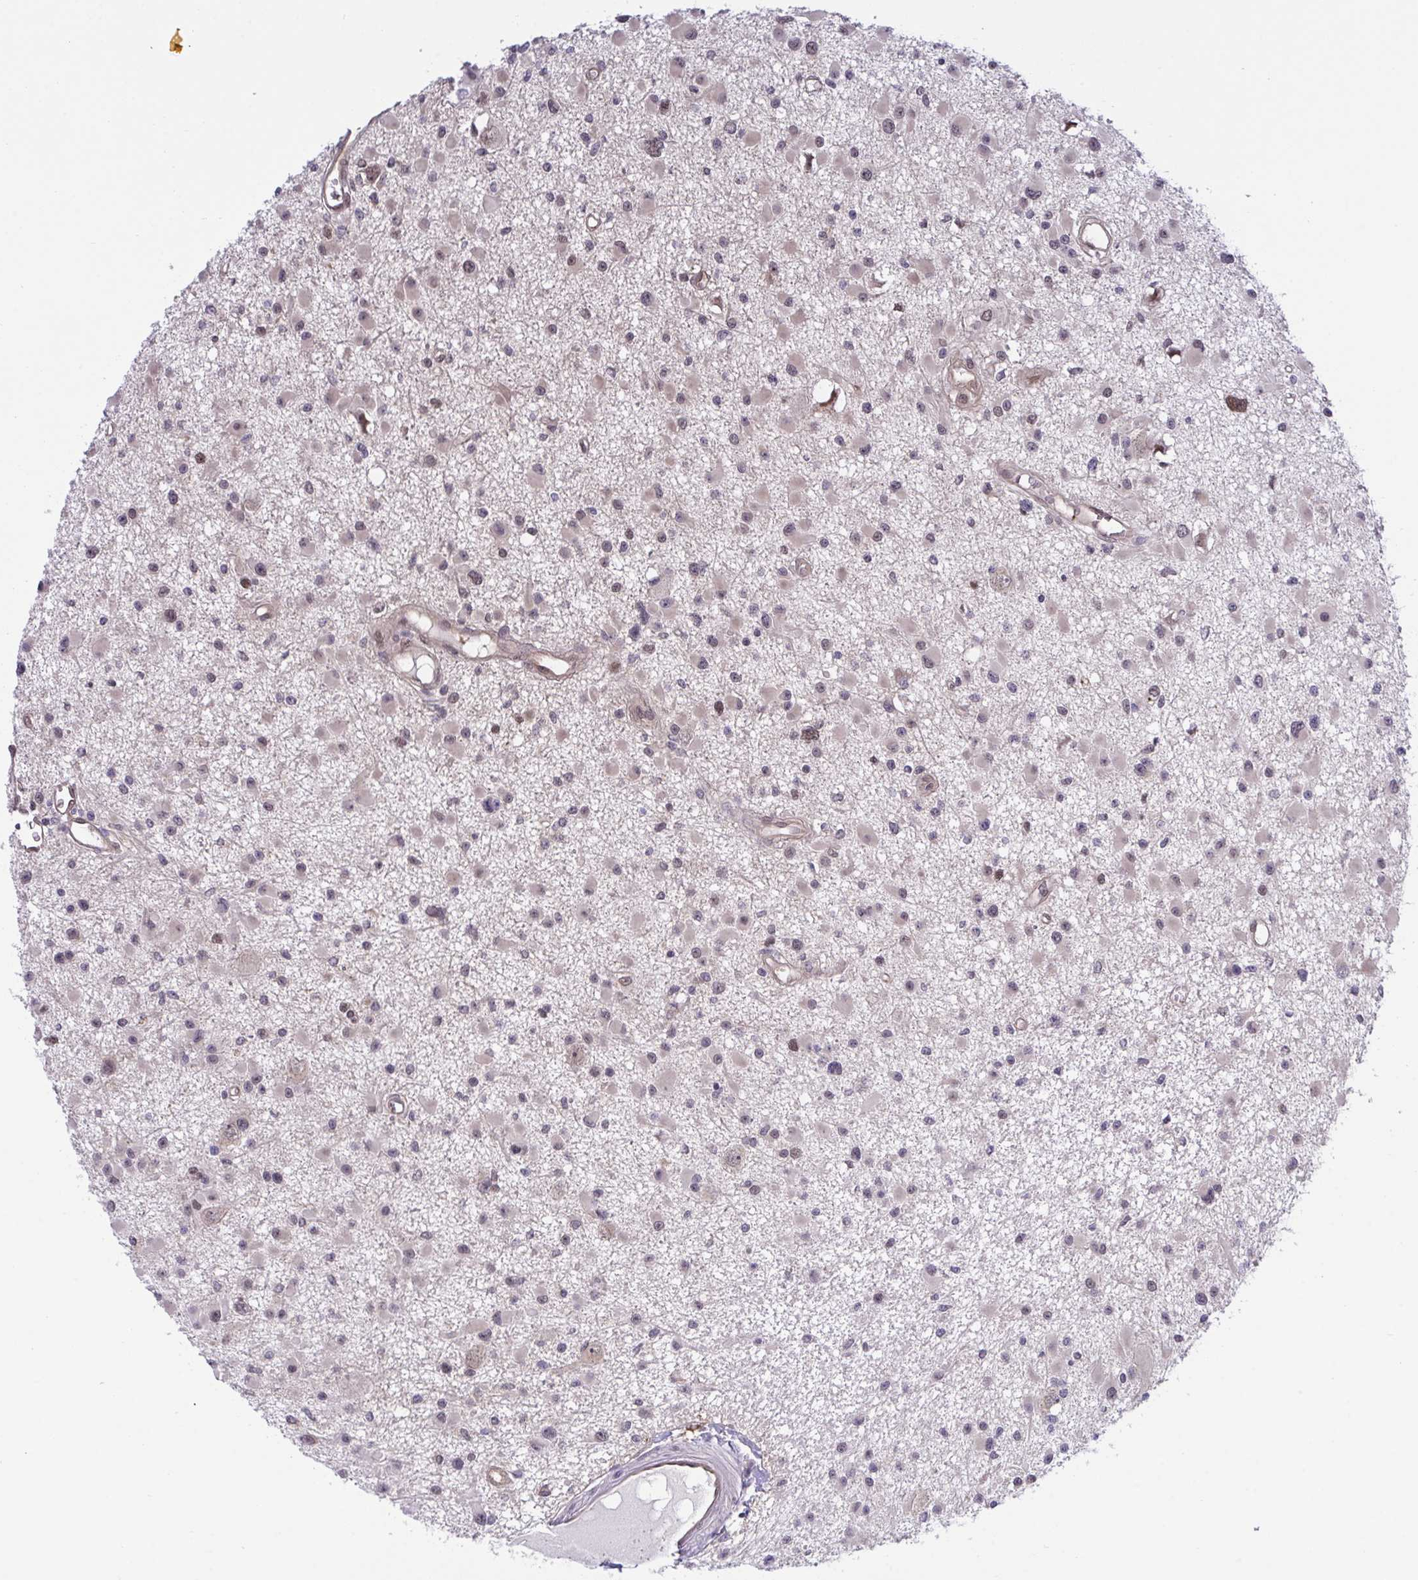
{"staining": {"intensity": "weak", "quantity": "<25%", "location": "nuclear"}, "tissue": "glioma", "cell_type": "Tumor cells", "image_type": "cancer", "snomed": [{"axis": "morphology", "description": "Glioma, malignant, High grade"}, {"axis": "topography", "description": "Brain"}], "caption": "Protein analysis of high-grade glioma (malignant) exhibits no significant expression in tumor cells.", "gene": "ZNF444", "patient": {"sex": "male", "age": 54}}